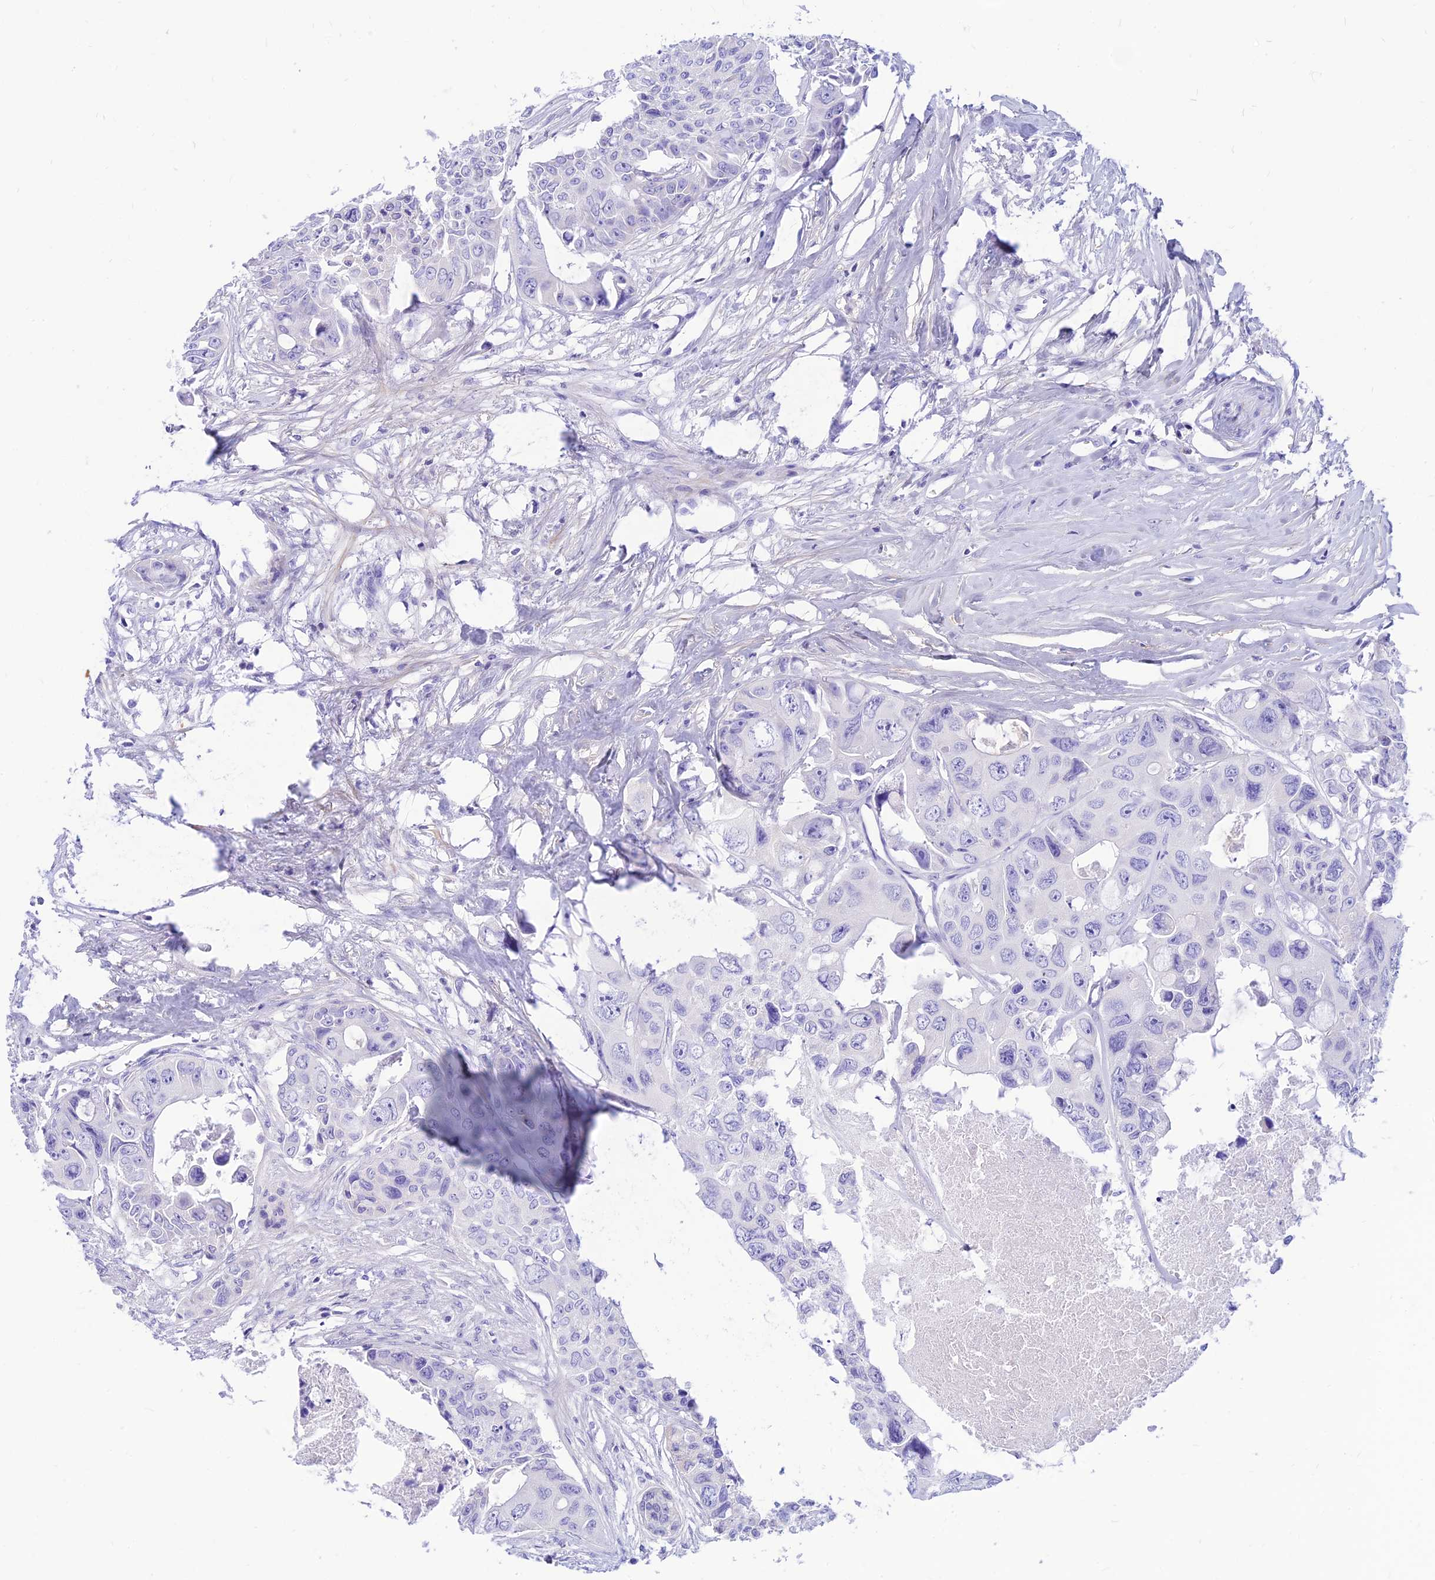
{"staining": {"intensity": "negative", "quantity": "none", "location": "none"}, "tissue": "colorectal cancer", "cell_type": "Tumor cells", "image_type": "cancer", "snomed": [{"axis": "morphology", "description": "Adenocarcinoma, NOS"}, {"axis": "topography", "description": "Rectum"}], "caption": "High magnification brightfield microscopy of colorectal cancer stained with DAB (brown) and counterstained with hematoxylin (blue): tumor cells show no significant staining.", "gene": "PRNP", "patient": {"sex": "male", "age": 87}}